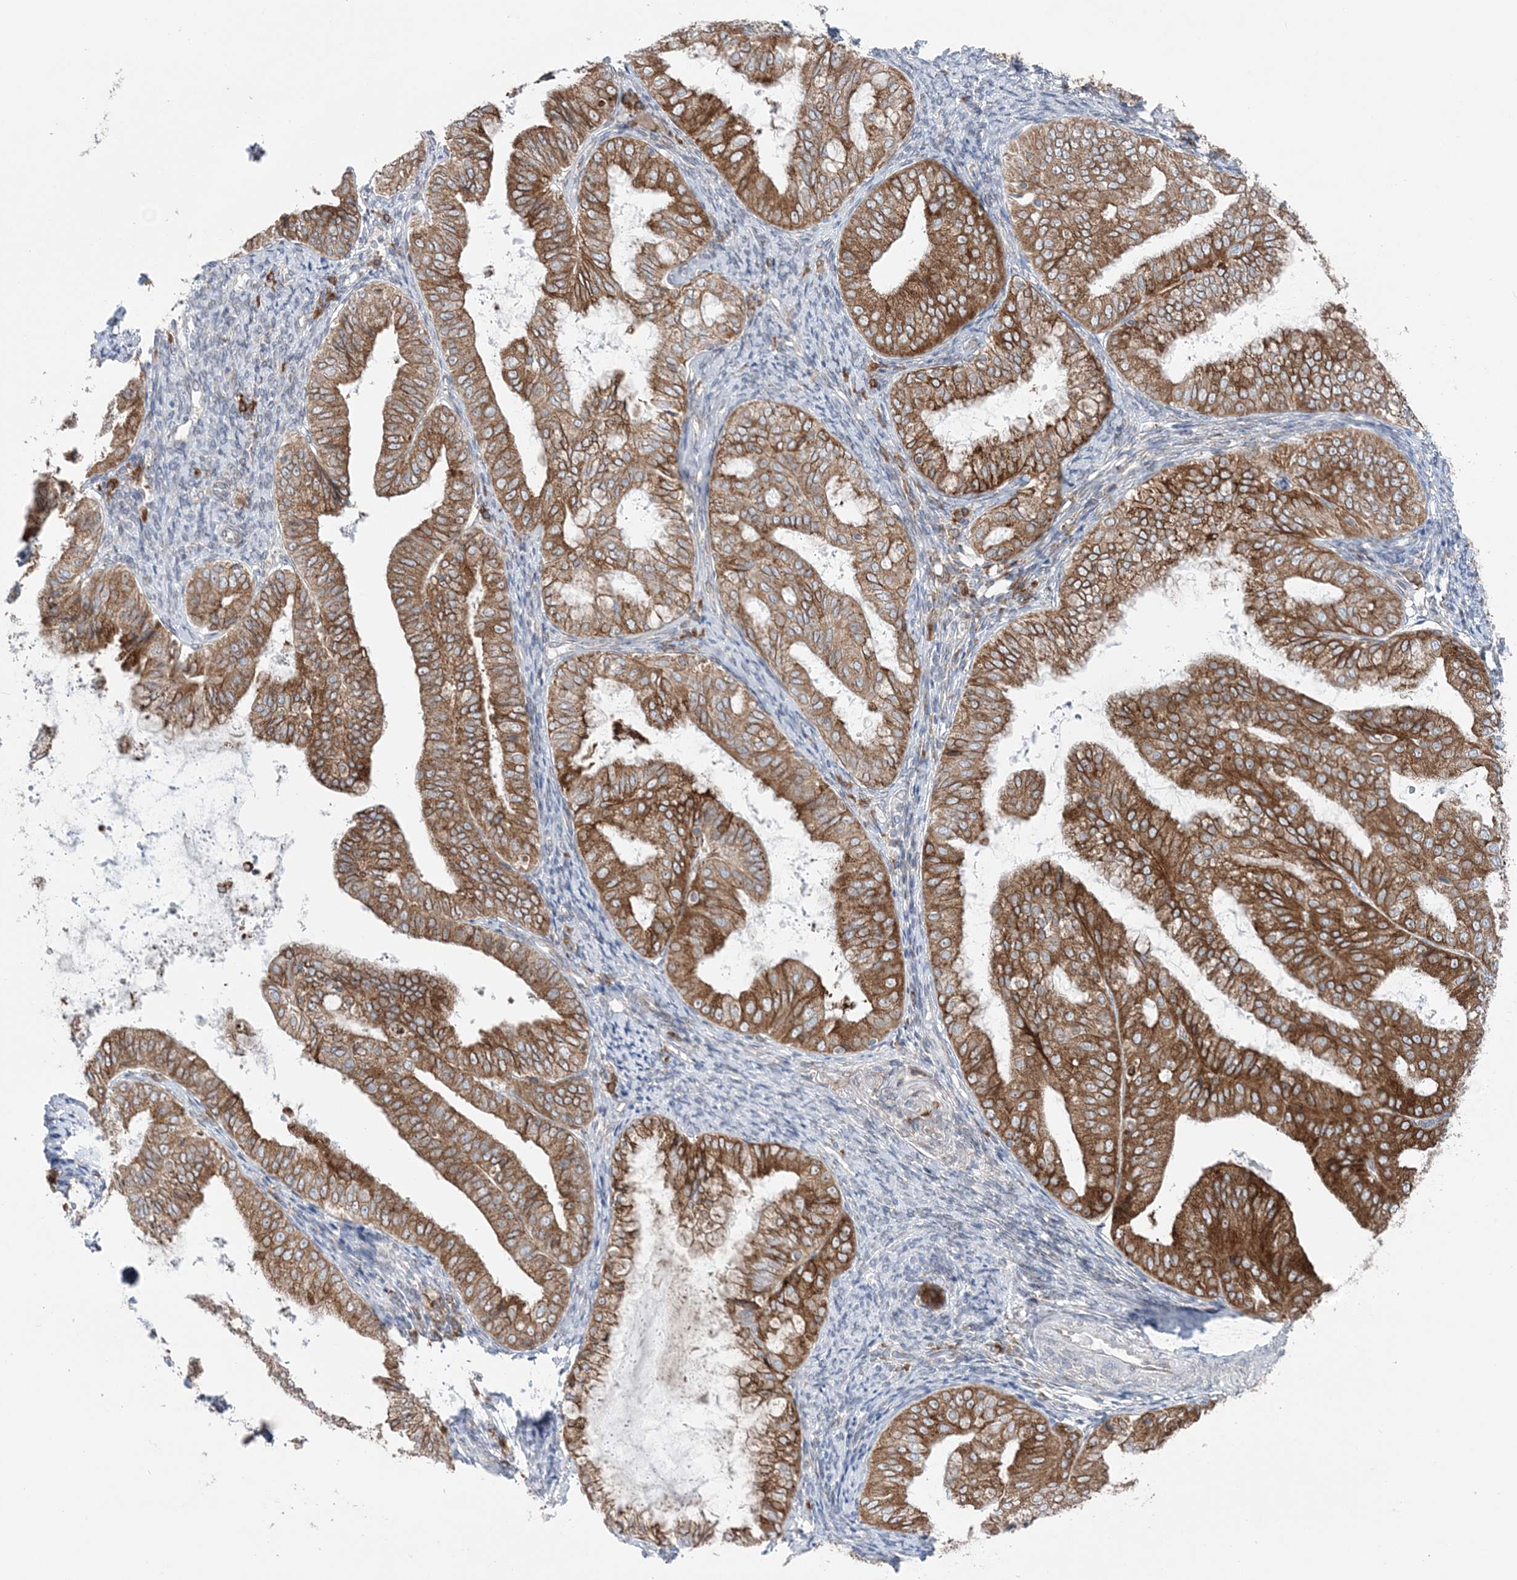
{"staining": {"intensity": "moderate", "quantity": ">75%", "location": "cytoplasmic/membranous"}, "tissue": "endometrial cancer", "cell_type": "Tumor cells", "image_type": "cancer", "snomed": [{"axis": "morphology", "description": "Adenocarcinoma, NOS"}, {"axis": "topography", "description": "Endometrium"}], "caption": "Endometrial cancer was stained to show a protein in brown. There is medium levels of moderate cytoplasmic/membranous expression in approximately >75% of tumor cells.", "gene": "TMED10", "patient": {"sex": "female", "age": 63}}